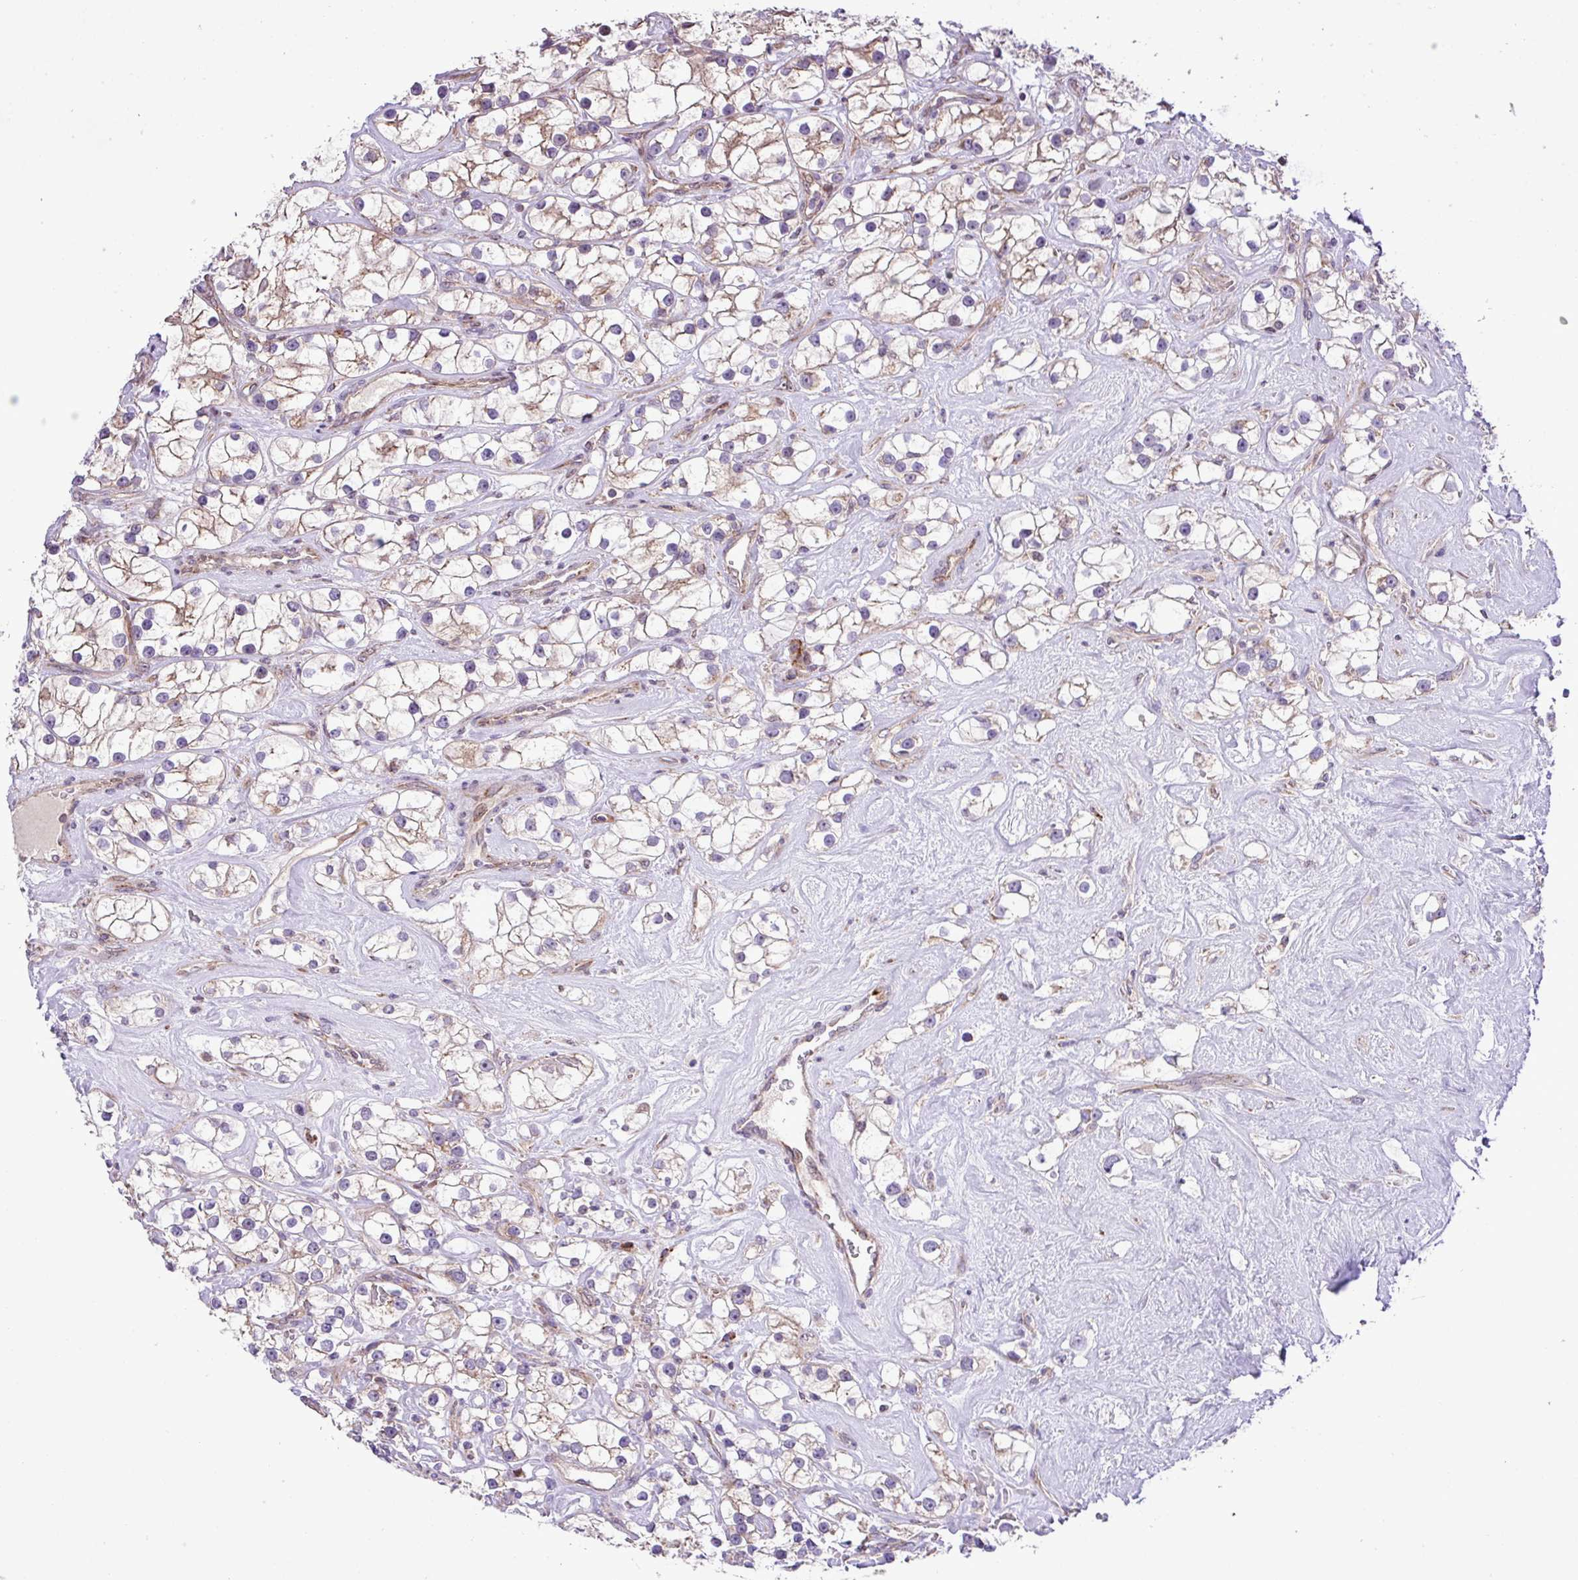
{"staining": {"intensity": "moderate", "quantity": "<25%", "location": "cytoplasmic/membranous"}, "tissue": "renal cancer", "cell_type": "Tumor cells", "image_type": "cancer", "snomed": [{"axis": "morphology", "description": "Adenocarcinoma, NOS"}, {"axis": "topography", "description": "Kidney"}], "caption": "Renal cancer (adenocarcinoma) stained for a protein (brown) shows moderate cytoplasmic/membranous positive positivity in approximately <25% of tumor cells.", "gene": "B3GNT9", "patient": {"sex": "male", "age": 77}}